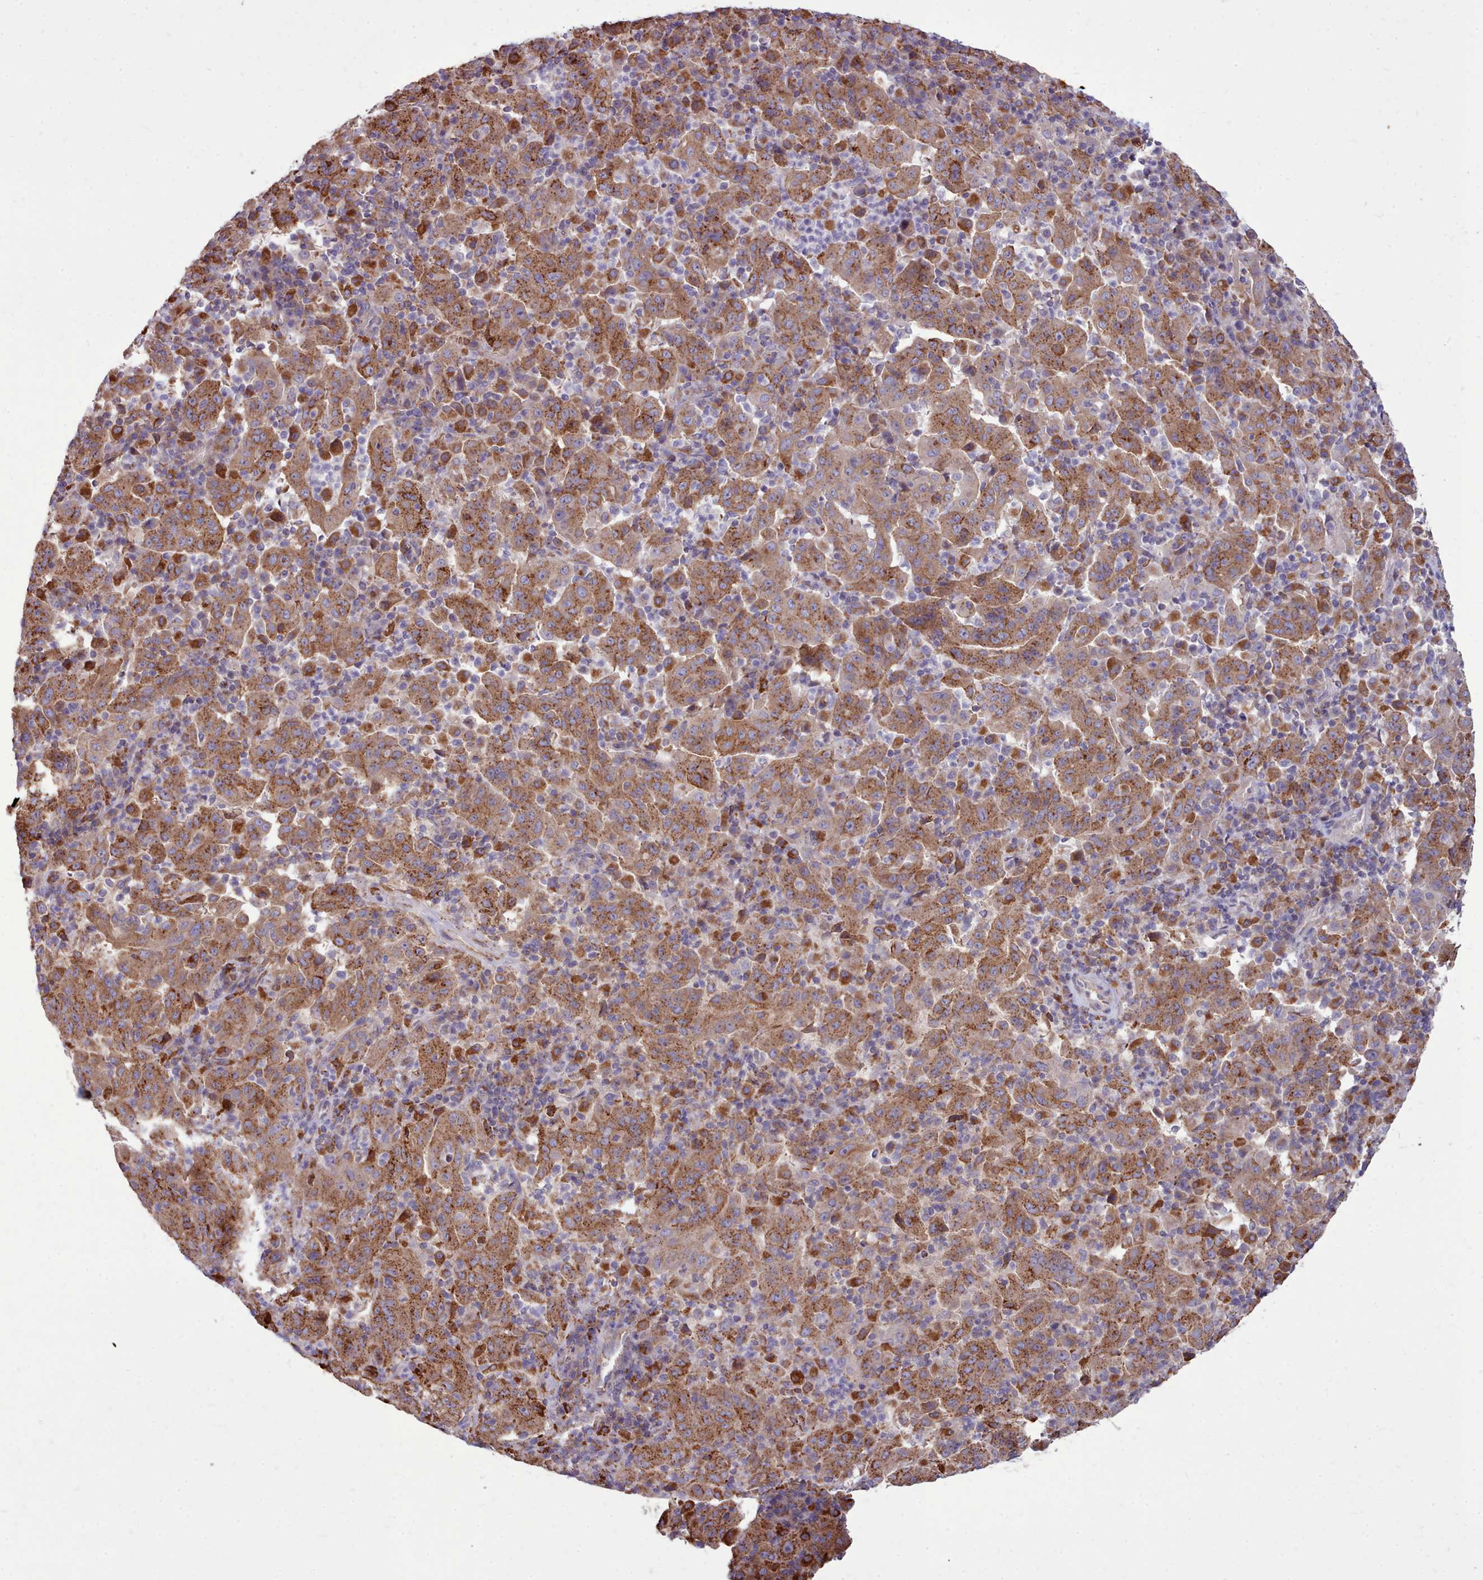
{"staining": {"intensity": "moderate", "quantity": ">75%", "location": "cytoplasmic/membranous"}, "tissue": "pancreatic cancer", "cell_type": "Tumor cells", "image_type": "cancer", "snomed": [{"axis": "morphology", "description": "Adenocarcinoma, NOS"}, {"axis": "topography", "description": "Pancreas"}], "caption": "Adenocarcinoma (pancreatic) was stained to show a protein in brown. There is medium levels of moderate cytoplasmic/membranous staining in about >75% of tumor cells.", "gene": "PACSIN3", "patient": {"sex": "male", "age": 63}}